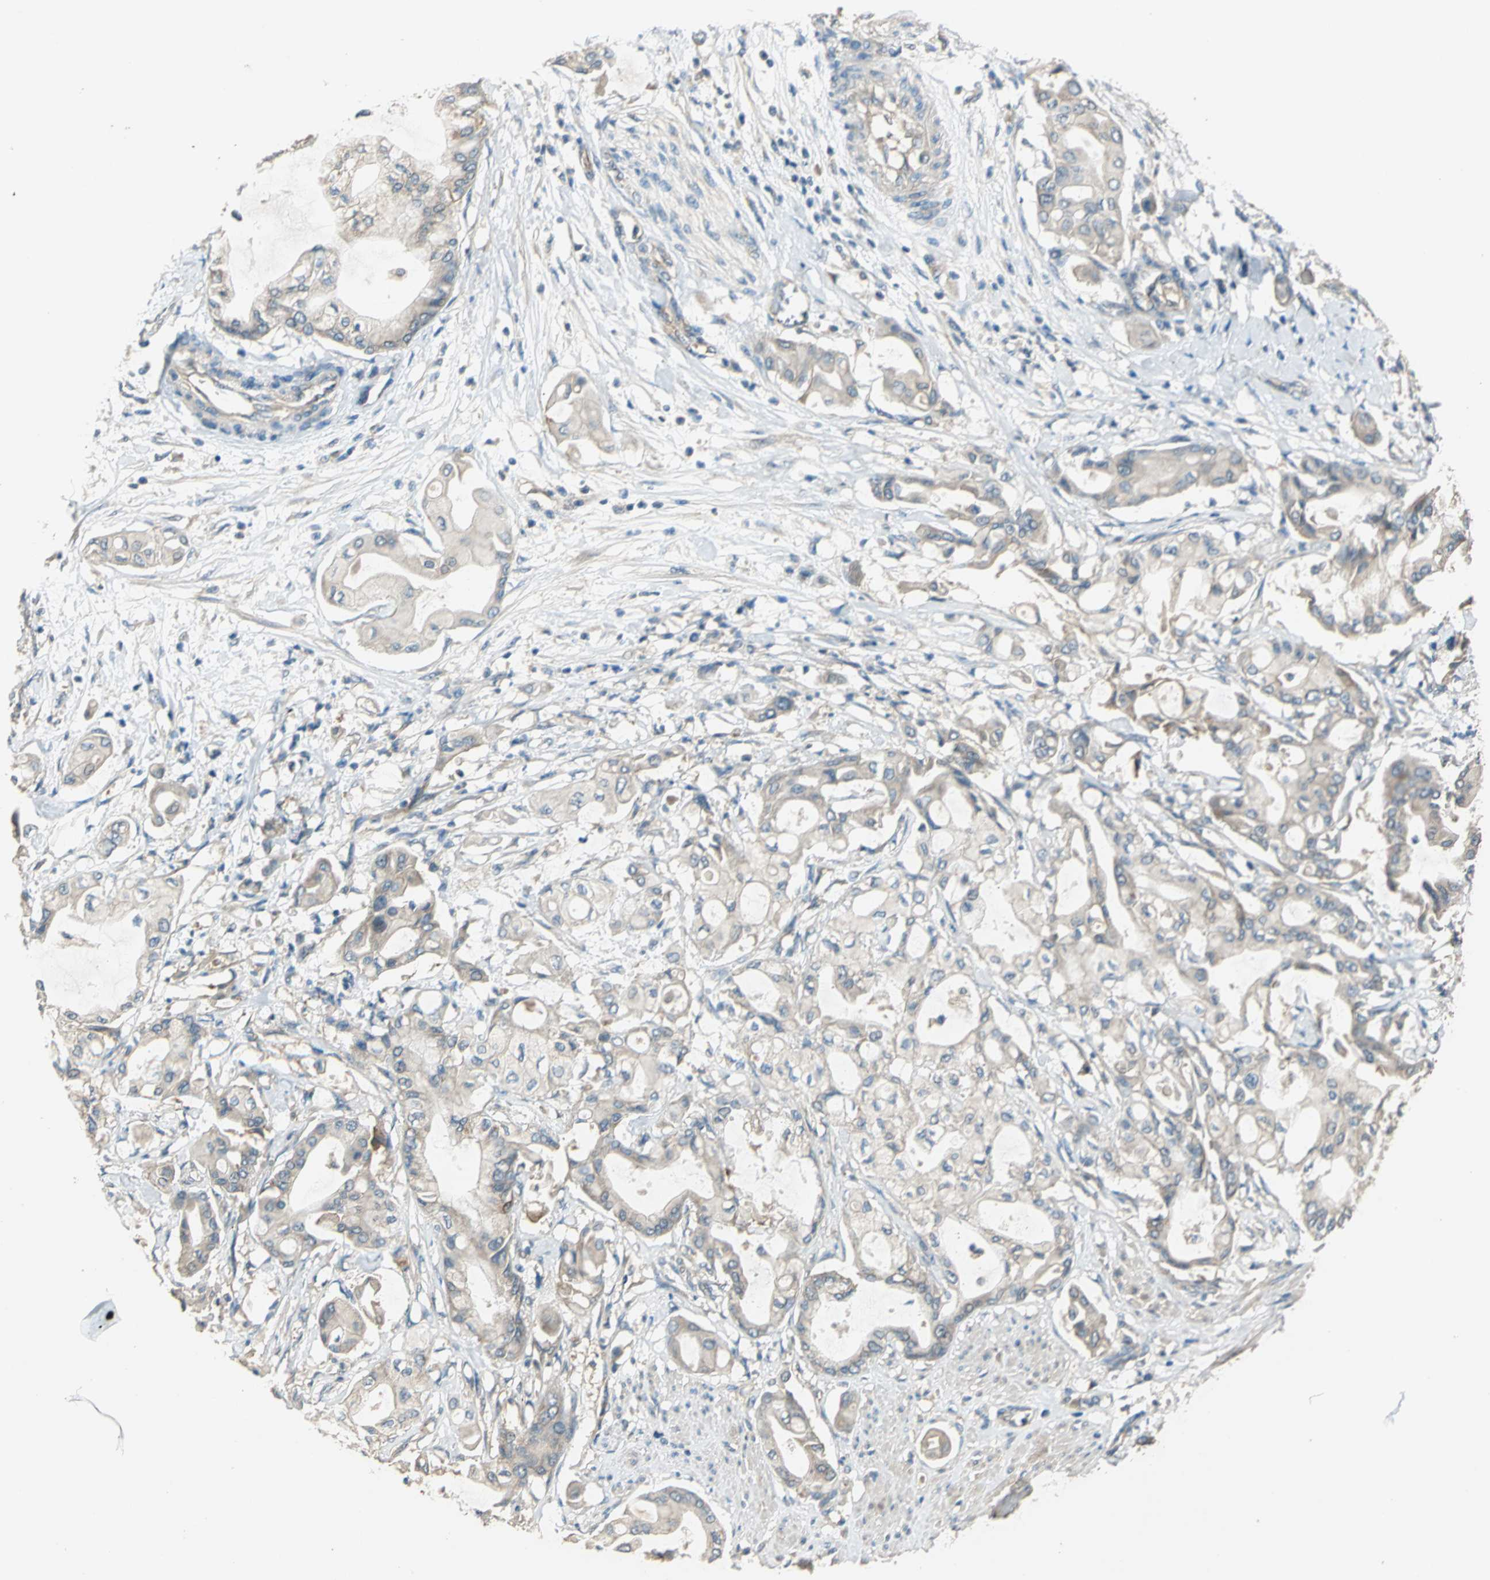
{"staining": {"intensity": "weak", "quantity": "<25%", "location": "cytoplasmic/membranous"}, "tissue": "pancreatic cancer", "cell_type": "Tumor cells", "image_type": "cancer", "snomed": [{"axis": "morphology", "description": "Adenocarcinoma, NOS"}, {"axis": "morphology", "description": "Adenocarcinoma, metastatic, NOS"}, {"axis": "topography", "description": "Lymph node"}, {"axis": "topography", "description": "Pancreas"}, {"axis": "topography", "description": "Duodenum"}], "caption": "A high-resolution photomicrograph shows immunohistochemistry staining of pancreatic cancer (metastatic adenocarcinoma), which reveals no significant staining in tumor cells.", "gene": "EMCN", "patient": {"sex": "female", "age": 64}}